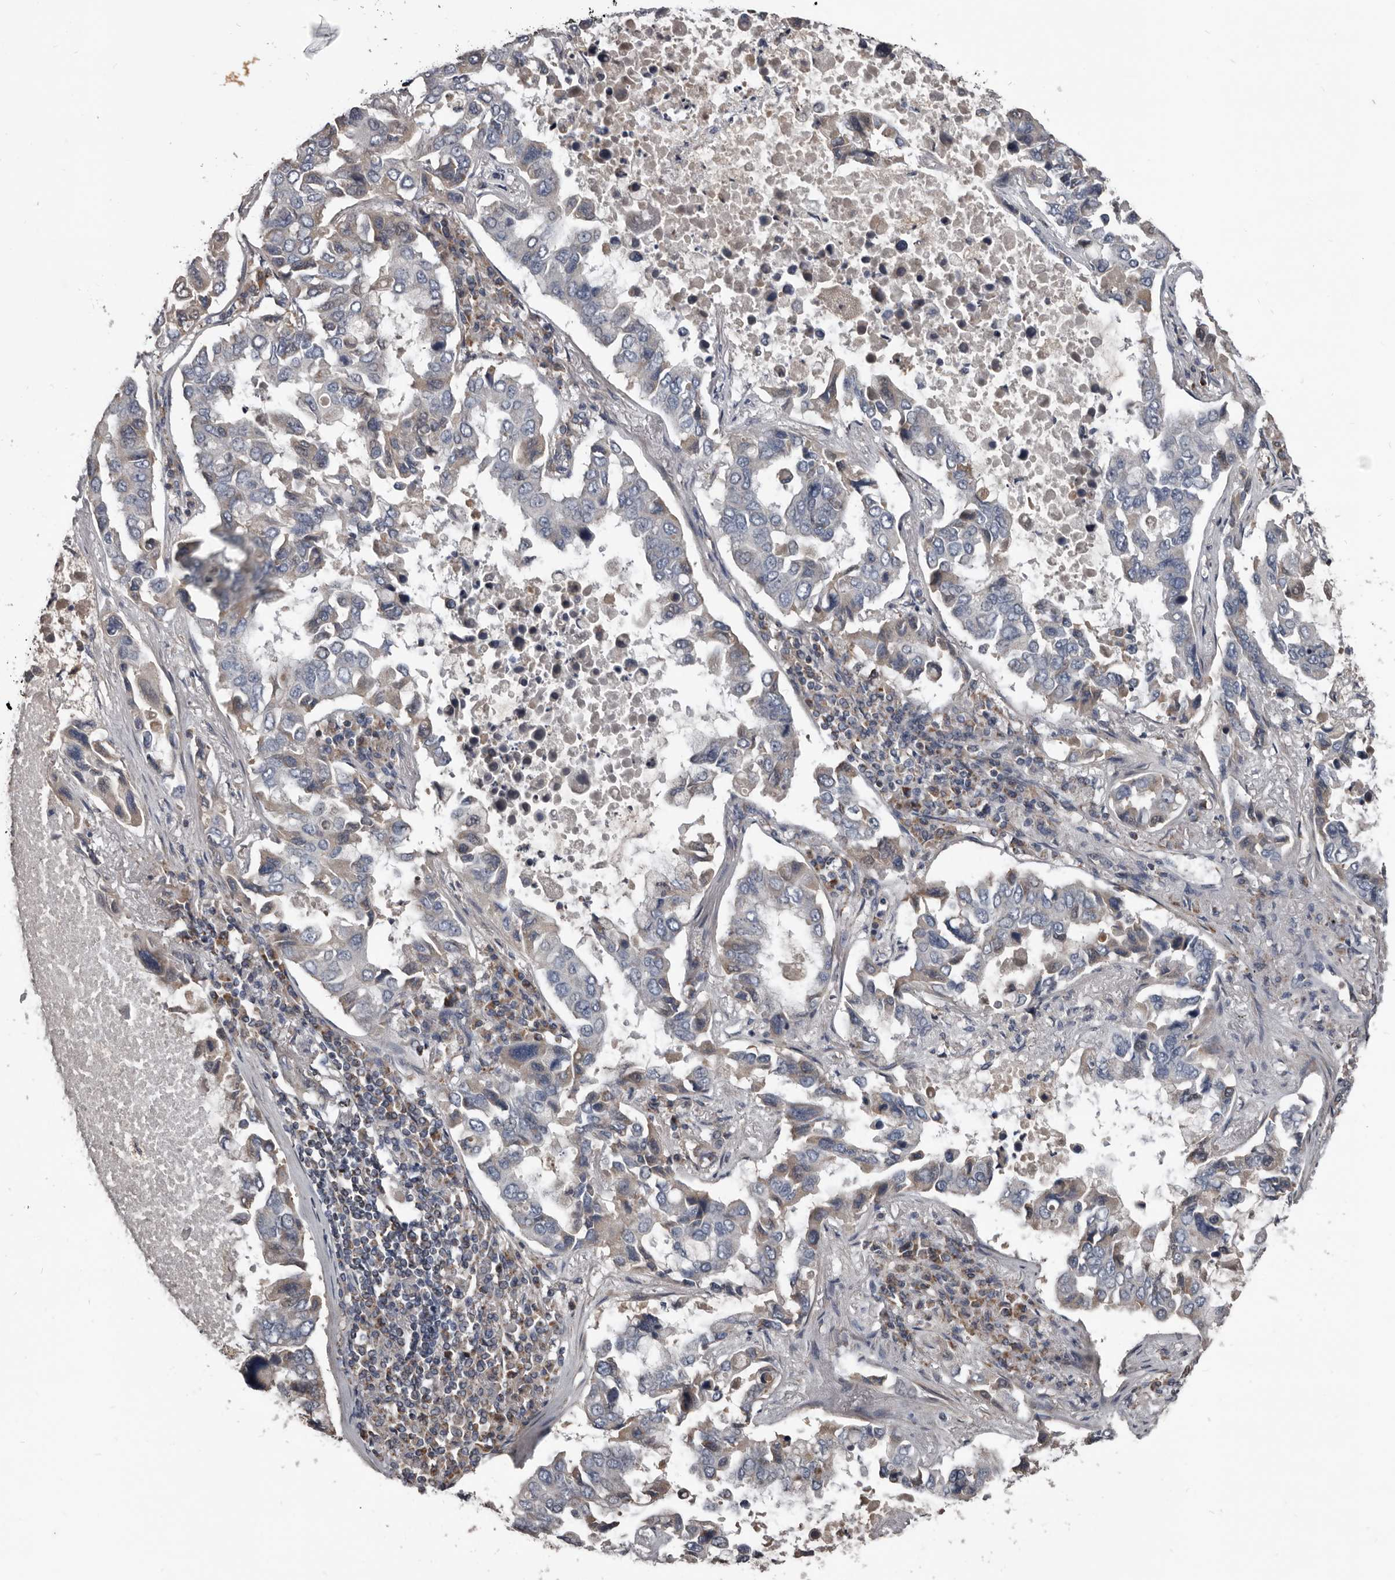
{"staining": {"intensity": "weak", "quantity": "<25%", "location": "cytoplasmic/membranous"}, "tissue": "lung cancer", "cell_type": "Tumor cells", "image_type": "cancer", "snomed": [{"axis": "morphology", "description": "Adenocarcinoma, NOS"}, {"axis": "topography", "description": "Lung"}], "caption": "Immunohistochemistry (IHC) image of neoplastic tissue: lung adenocarcinoma stained with DAB (3,3'-diaminobenzidine) demonstrates no significant protein staining in tumor cells.", "gene": "GREB1", "patient": {"sex": "male", "age": 64}}